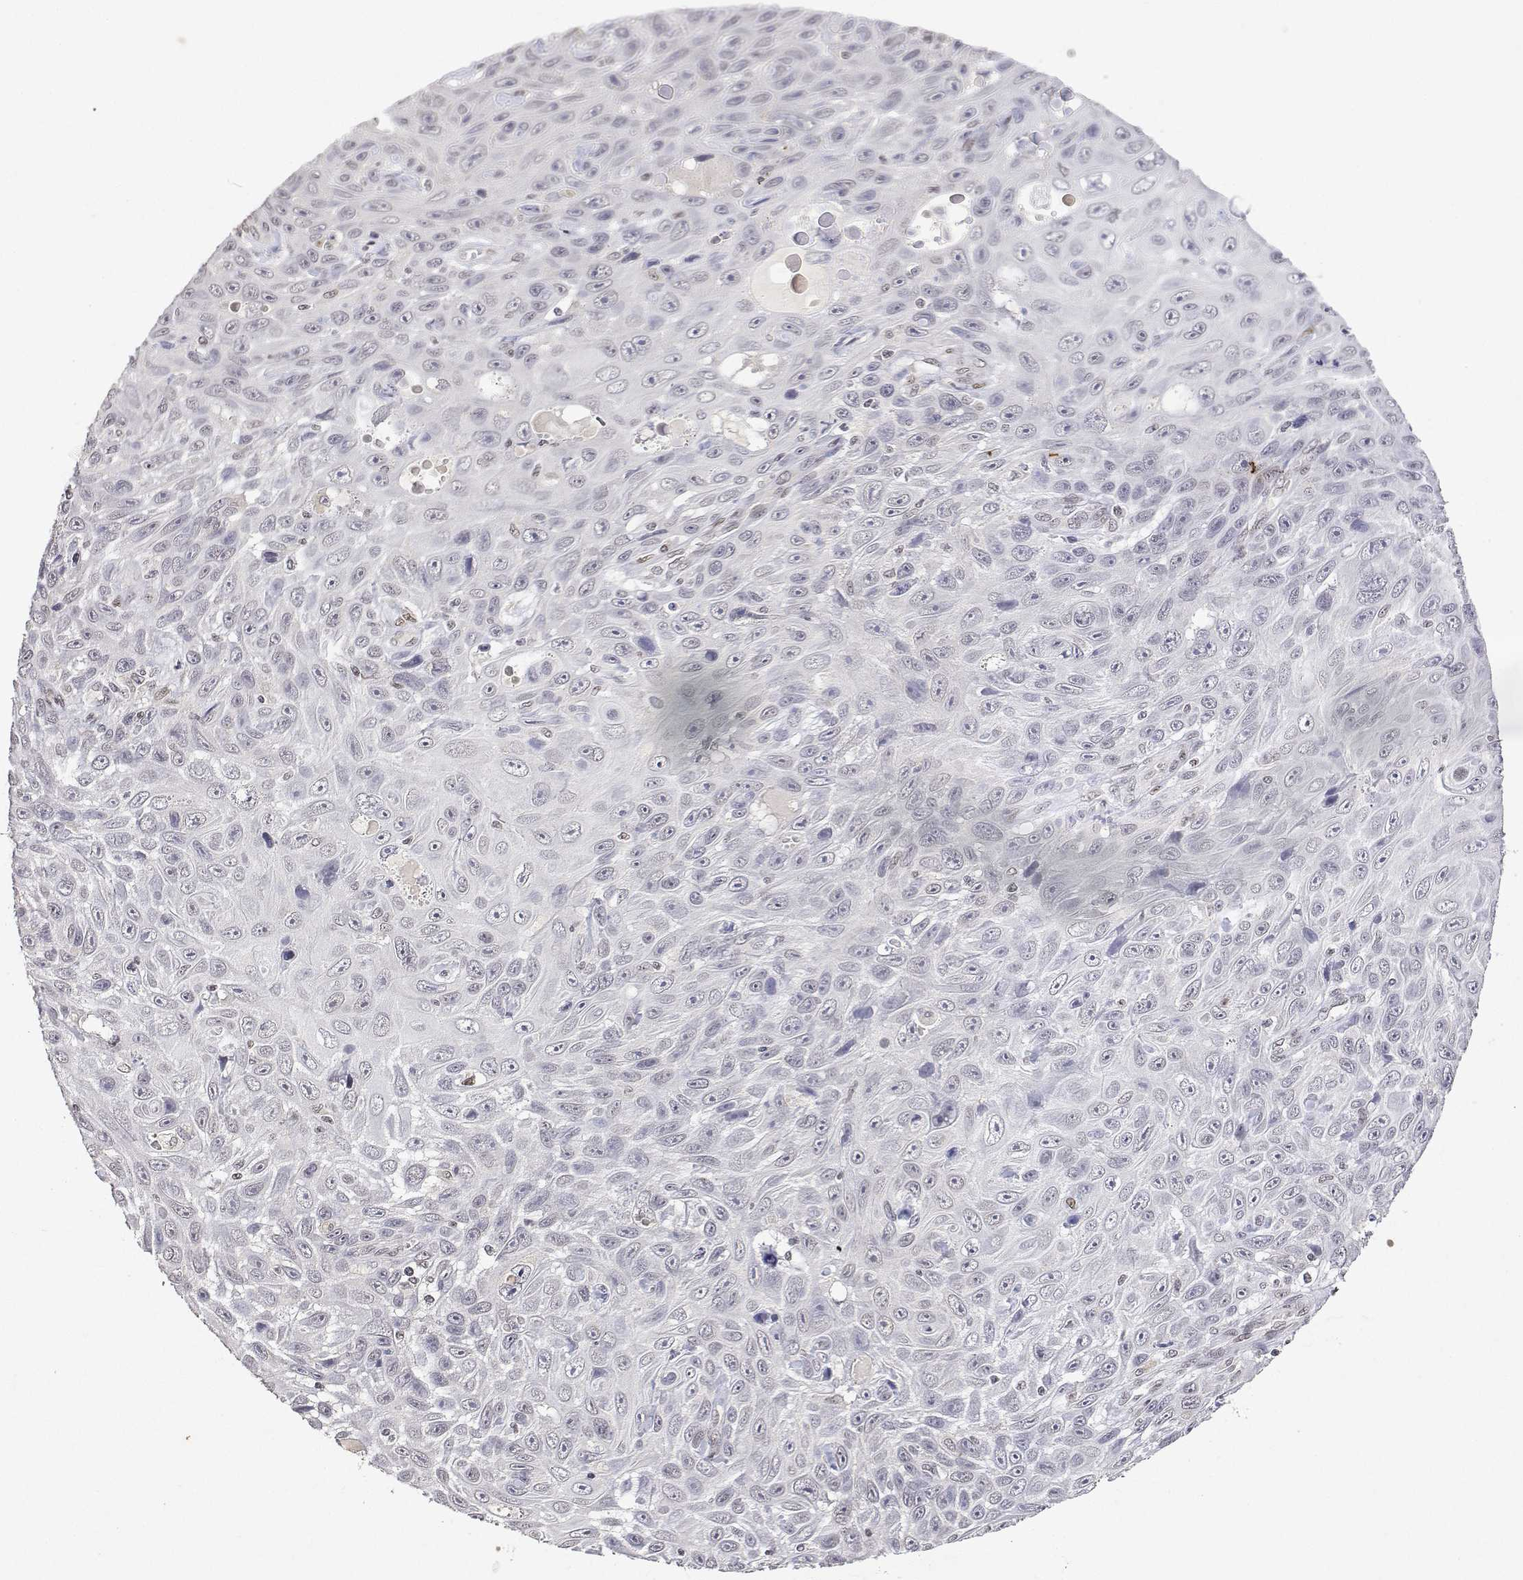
{"staining": {"intensity": "negative", "quantity": "none", "location": "none"}, "tissue": "skin cancer", "cell_type": "Tumor cells", "image_type": "cancer", "snomed": [{"axis": "morphology", "description": "Squamous cell carcinoma, NOS"}, {"axis": "topography", "description": "Skin"}], "caption": "The photomicrograph shows no staining of tumor cells in skin squamous cell carcinoma.", "gene": "XPC", "patient": {"sex": "male", "age": 82}}